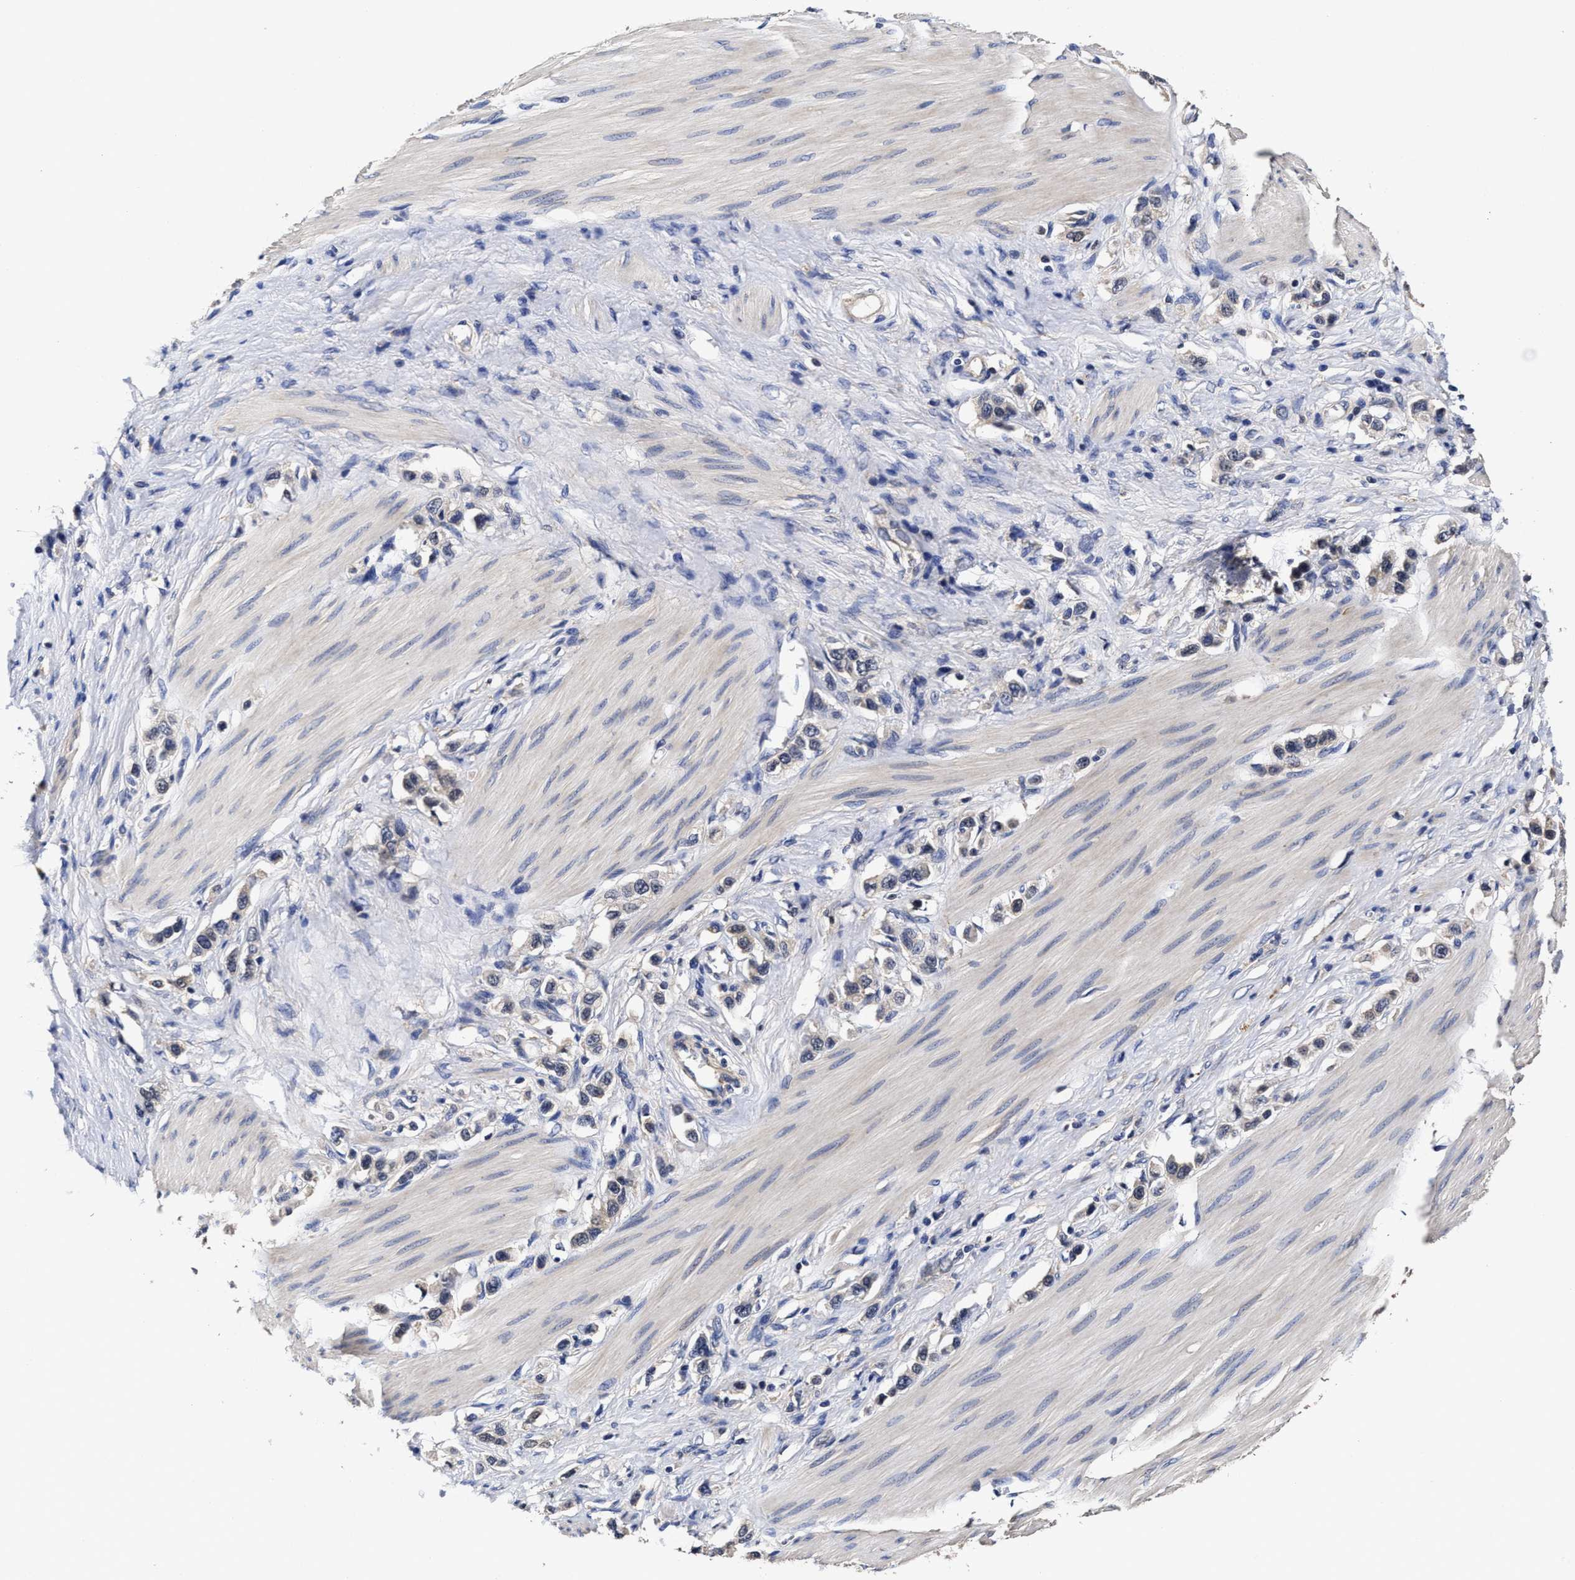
{"staining": {"intensity": "weak", "quantity": "<25%", "location": "cytoplasmic/membranous"}, "tissue": "stomach cancer", "cell_type": "Tumor cells", "image_type": "cancer", "snomed": [{"axis": "morphology", "description": "Adenocarcinoma, NOS"}, {"axis": "topography", "description": "Stomach"}], "caption": "Histopathology image shows no protein positivity in tumor cells of stomach cancer tissue.", "gene": "SOCS5", "patient": {"sex": "female", "age": 65}}